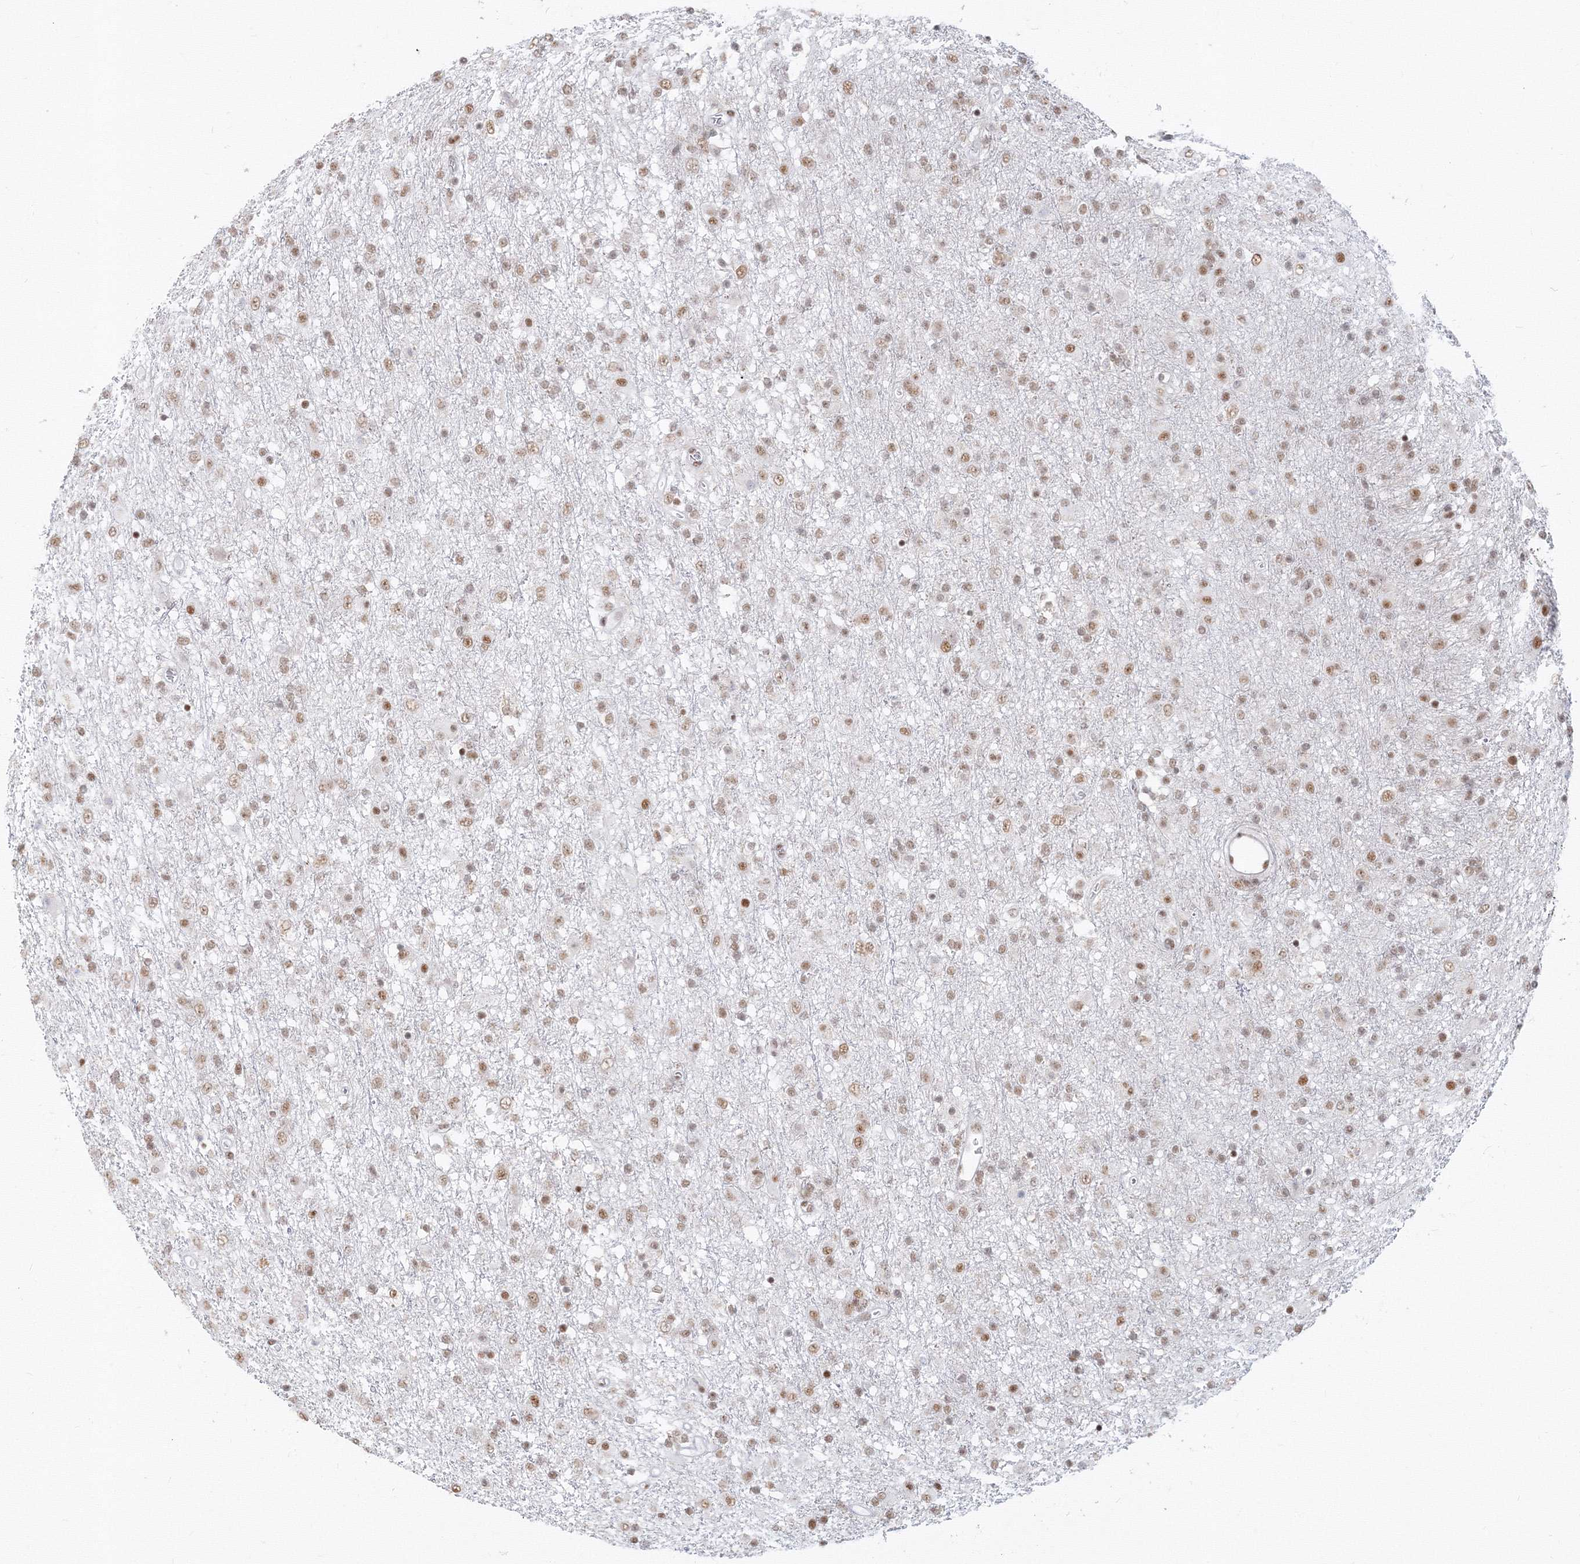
{"staining": {"intensity": "weak", "quantity": ">75%", "location": "nuclear"}, "tissue": "glioma", "cell_type": "Tumor cells", "image_type": "cancer", "snomed": [{"axis": "morphology", "description": "Glioma, malignant, Low grade"}, {"axis": "topography", "description": "Brain"}], "caption": "Malignant low-grade glioma stained with IHC reveals weak nuclear expression in approximately >75% of tumor cells.", "gene": "PPP4R2", "patient": {"sex": "male", "age": 65}}